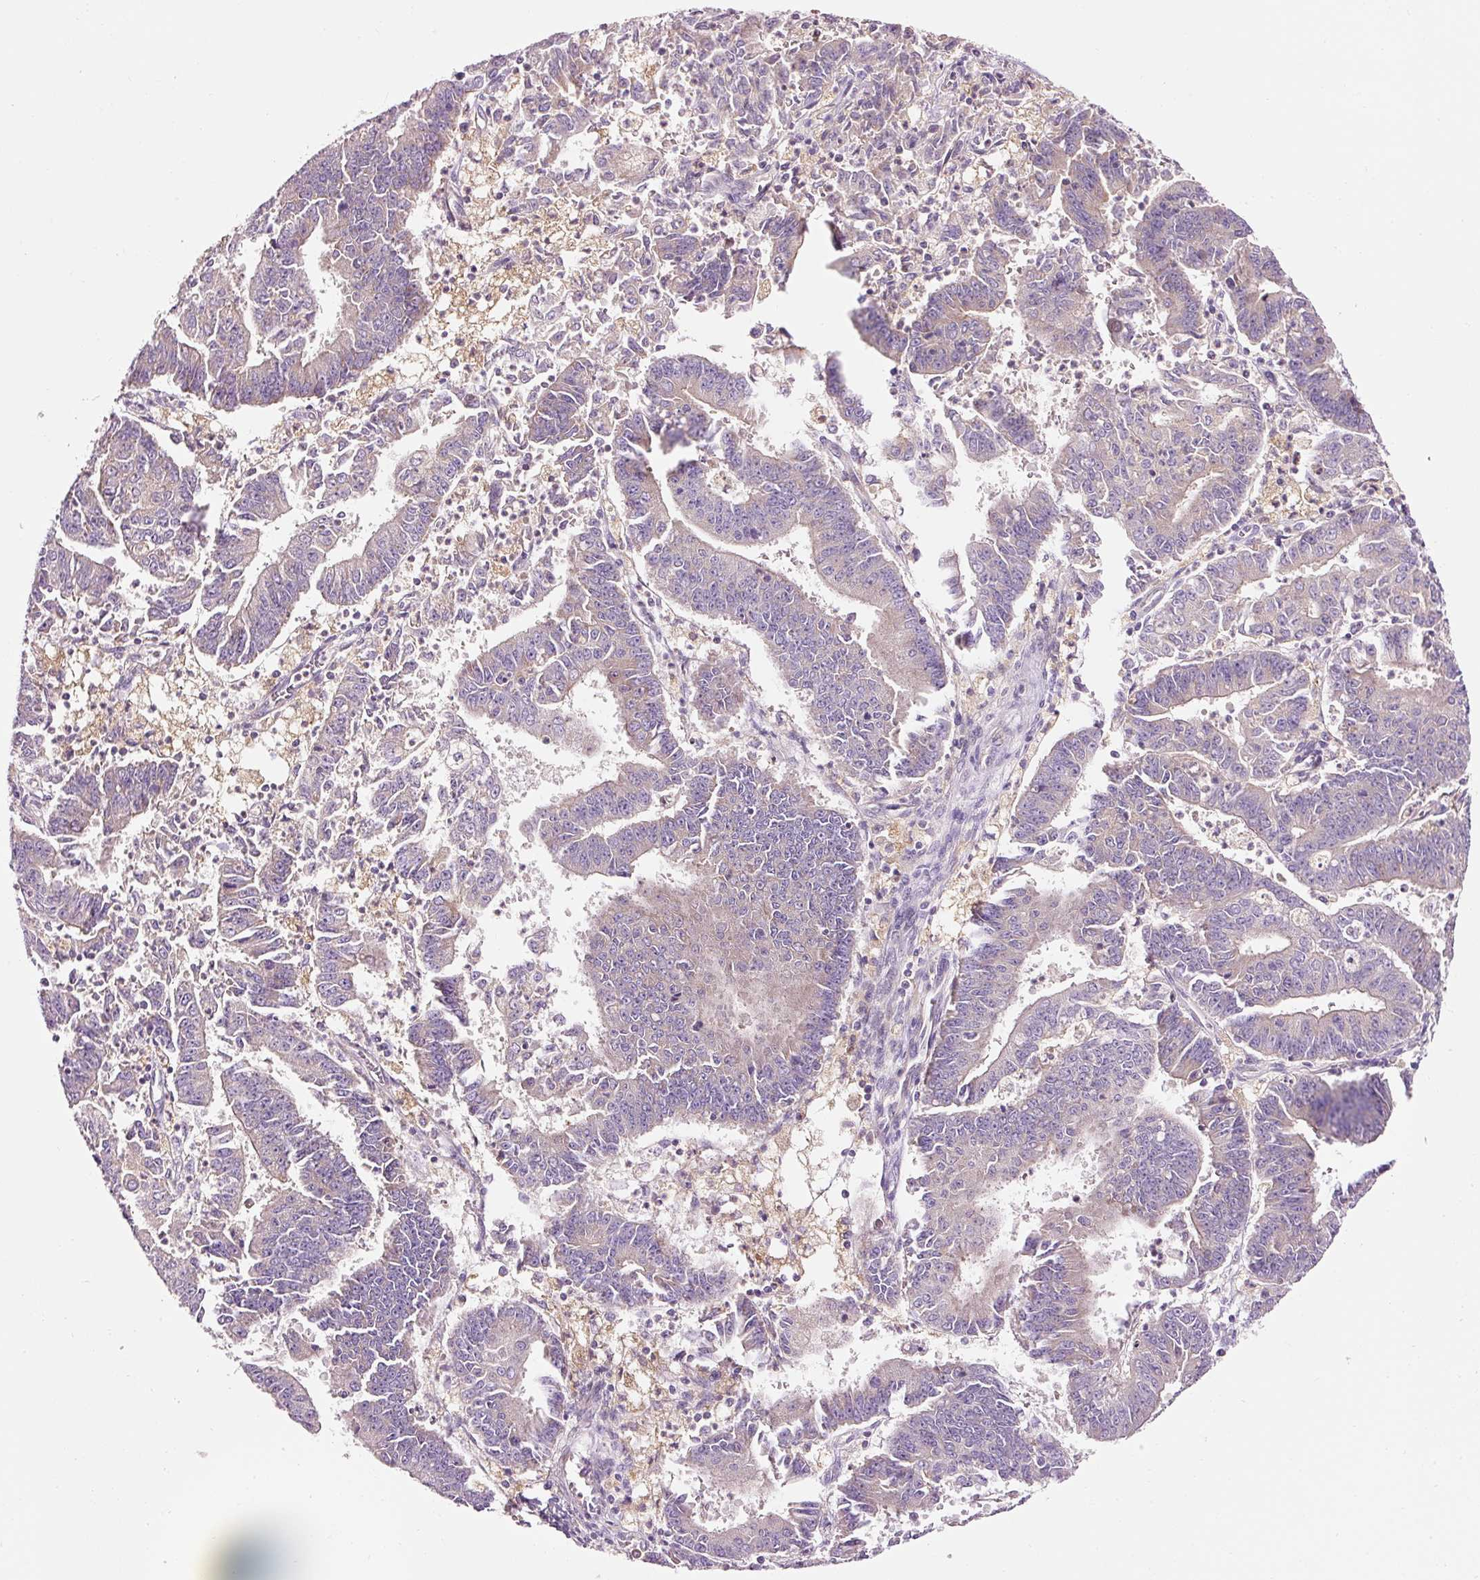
{"staining": {"intensity": "negative", "quantity": "none", "location": "none"}, "tissue": "endometrial cancer", "cell_type": "Tumor cells", "image_type": "cancer", "snomed": [{"axis": "morphology", "description": "Adenocarcinoma, NOS"}, {"axis": "topography", "description": "Endometrium"}], "caption": "Tumor cells show no significant positivity in adenocarcinoma (endometrial).", "gene": "NAPA", "patient": {"sex": "female", "age": 73}}